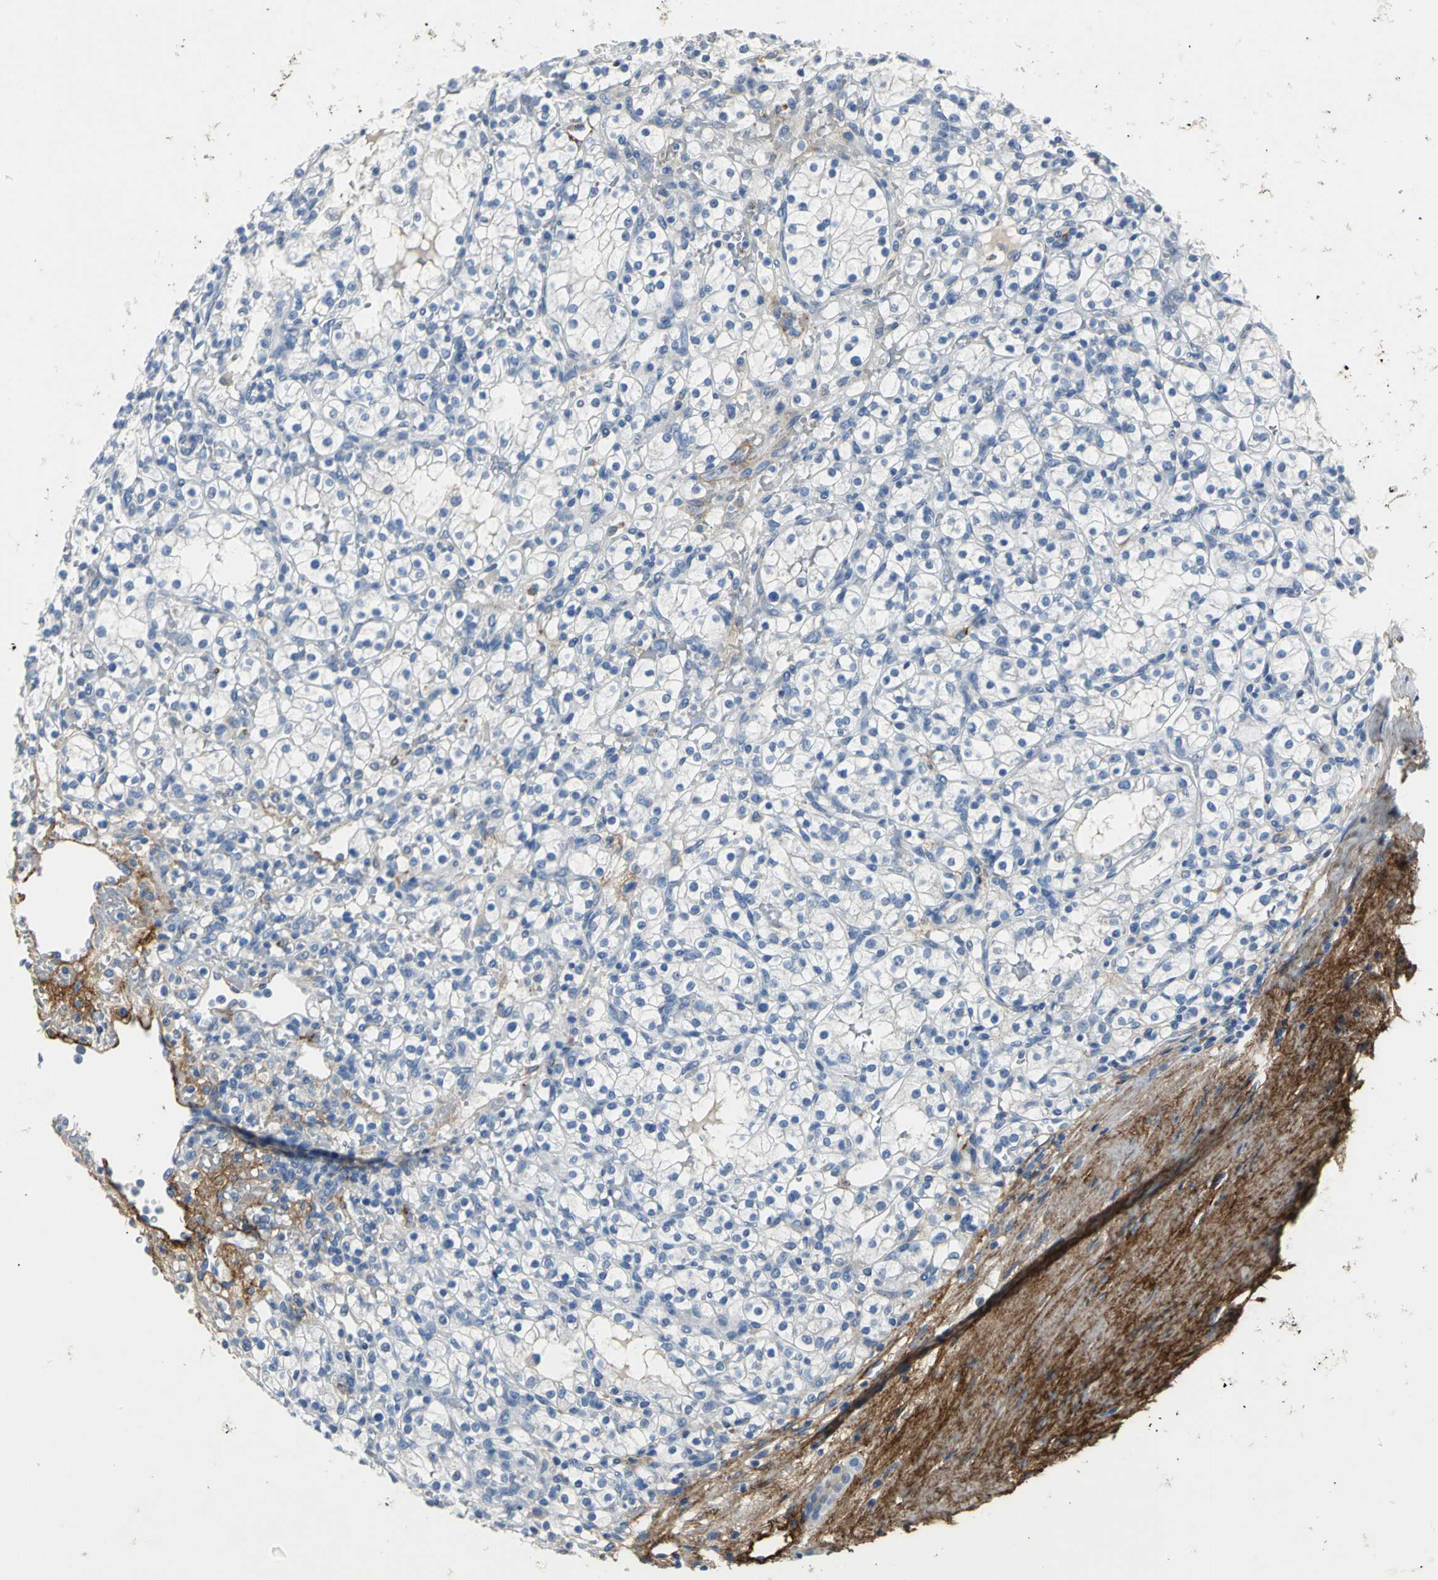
{"staining": {"intensity": "negative", "quantity": "none", "location": "none"}, "tissue": "renal cancer", "cell_type": "Tumor cells", "image_type": "cancer", "snomed": [{"axis": "morphology", "description": "Normal tissue, NOS"}, {"axis": "morphology", "description": "Adenocarcinoma, NOS"}, {"axis": "topography", "description": "Kidney"}], "caption": "Immunohistochemistry (IHC) image of human adenocarcinoma (renal) stained for a protein (brown), which displays no staining in tumor cells. (Brightfield microscopy of DAB immunohistochemistry at high magnification).", "gene": "EFNB3", "patient": {"sex": "female", "age": 55}}